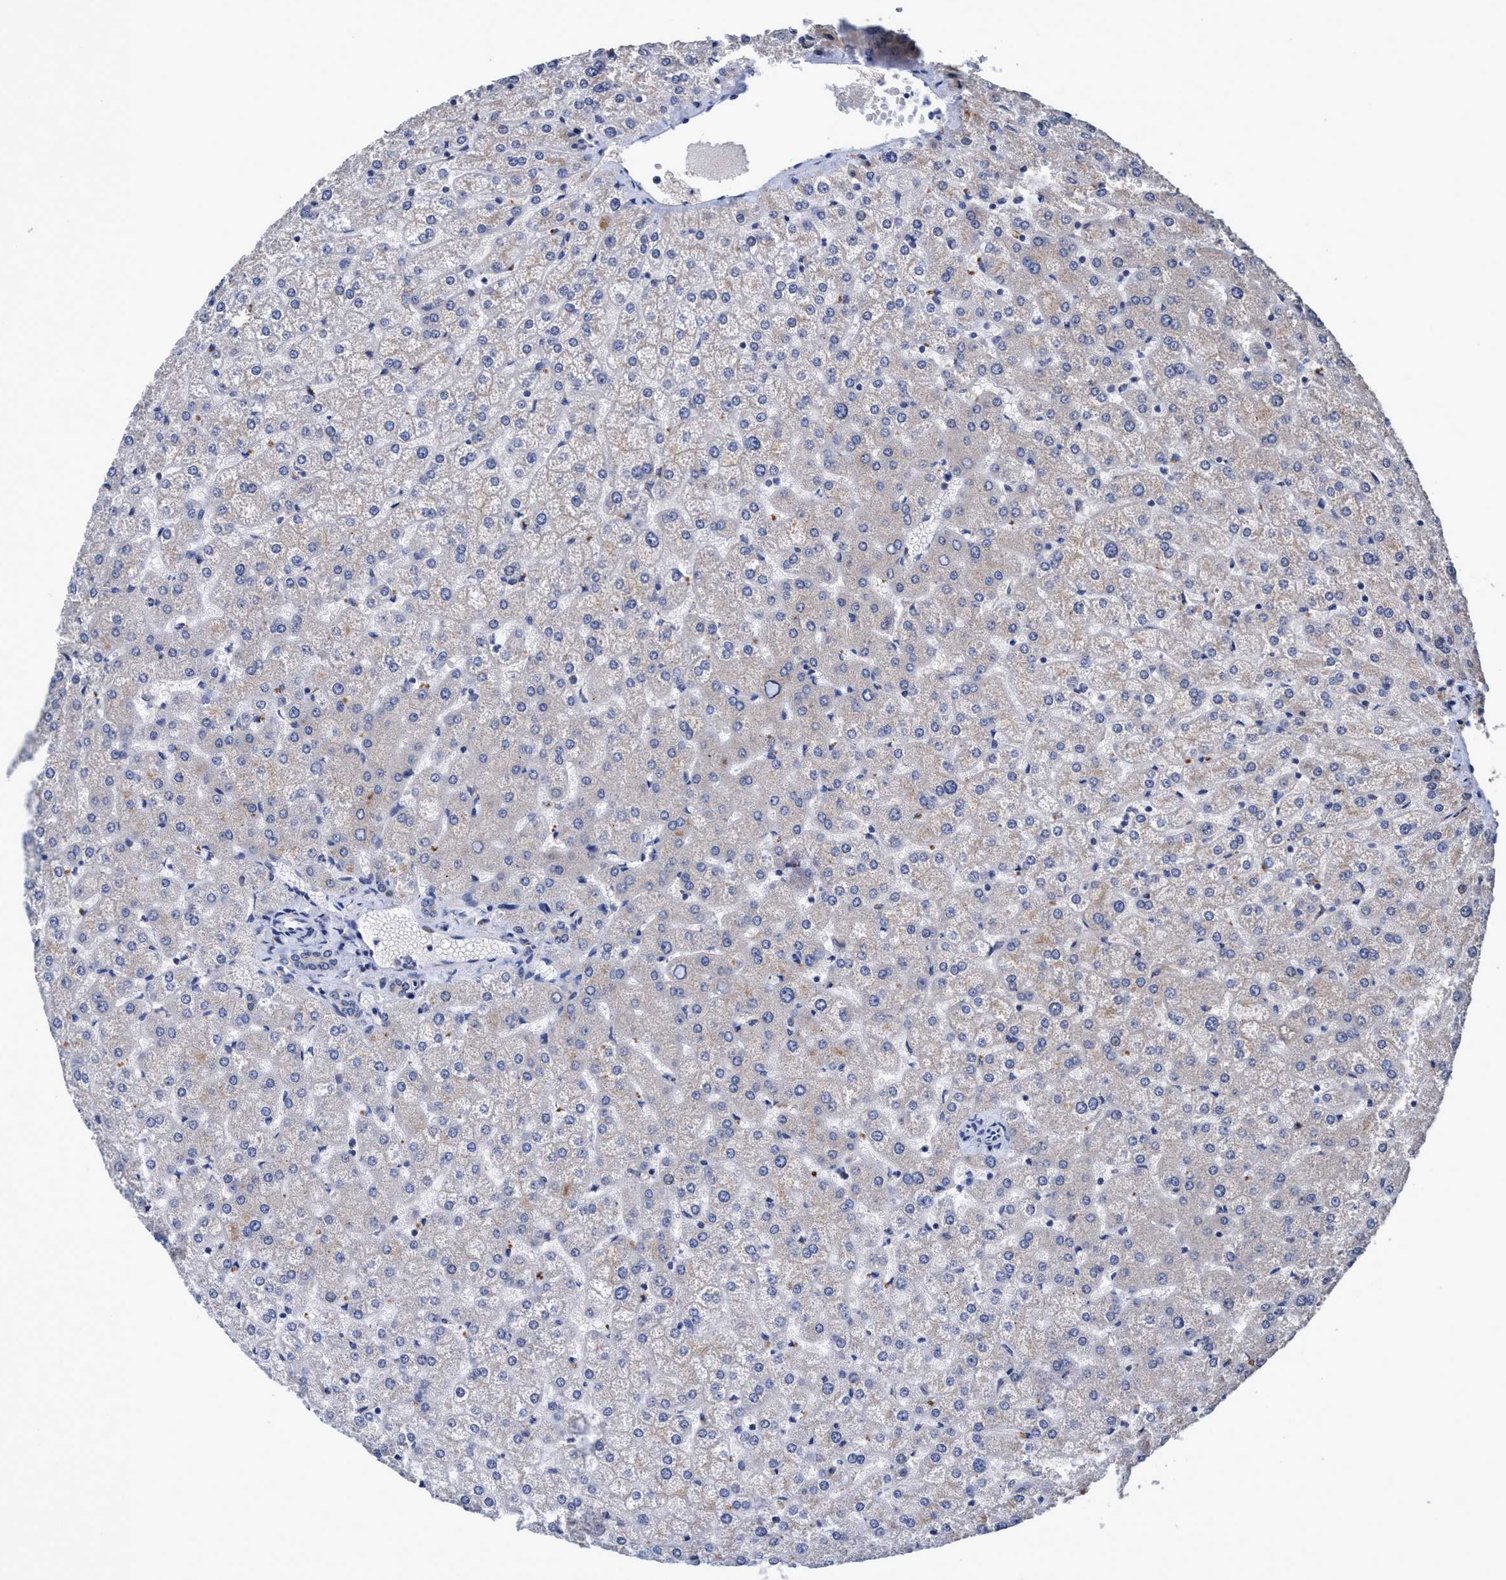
{"staining": {"intensity": "negative", "quantity": "none", "location": "none"}, "tissue": "liver", "cell_type": "Cholangiocytes", "image_type": "normal", "snomed": [{"axis": "morphology", "description": "Normal tissue, NOS"}, {"axis": "topography", "description": "Liver"}], "caption": "This is an immunohistochemistry (IHC) image of benign human liver. There is no staining in cholangiocytes.", "gene": "CALCOCO2", "patient": {"sex": "female", "age": 32}}